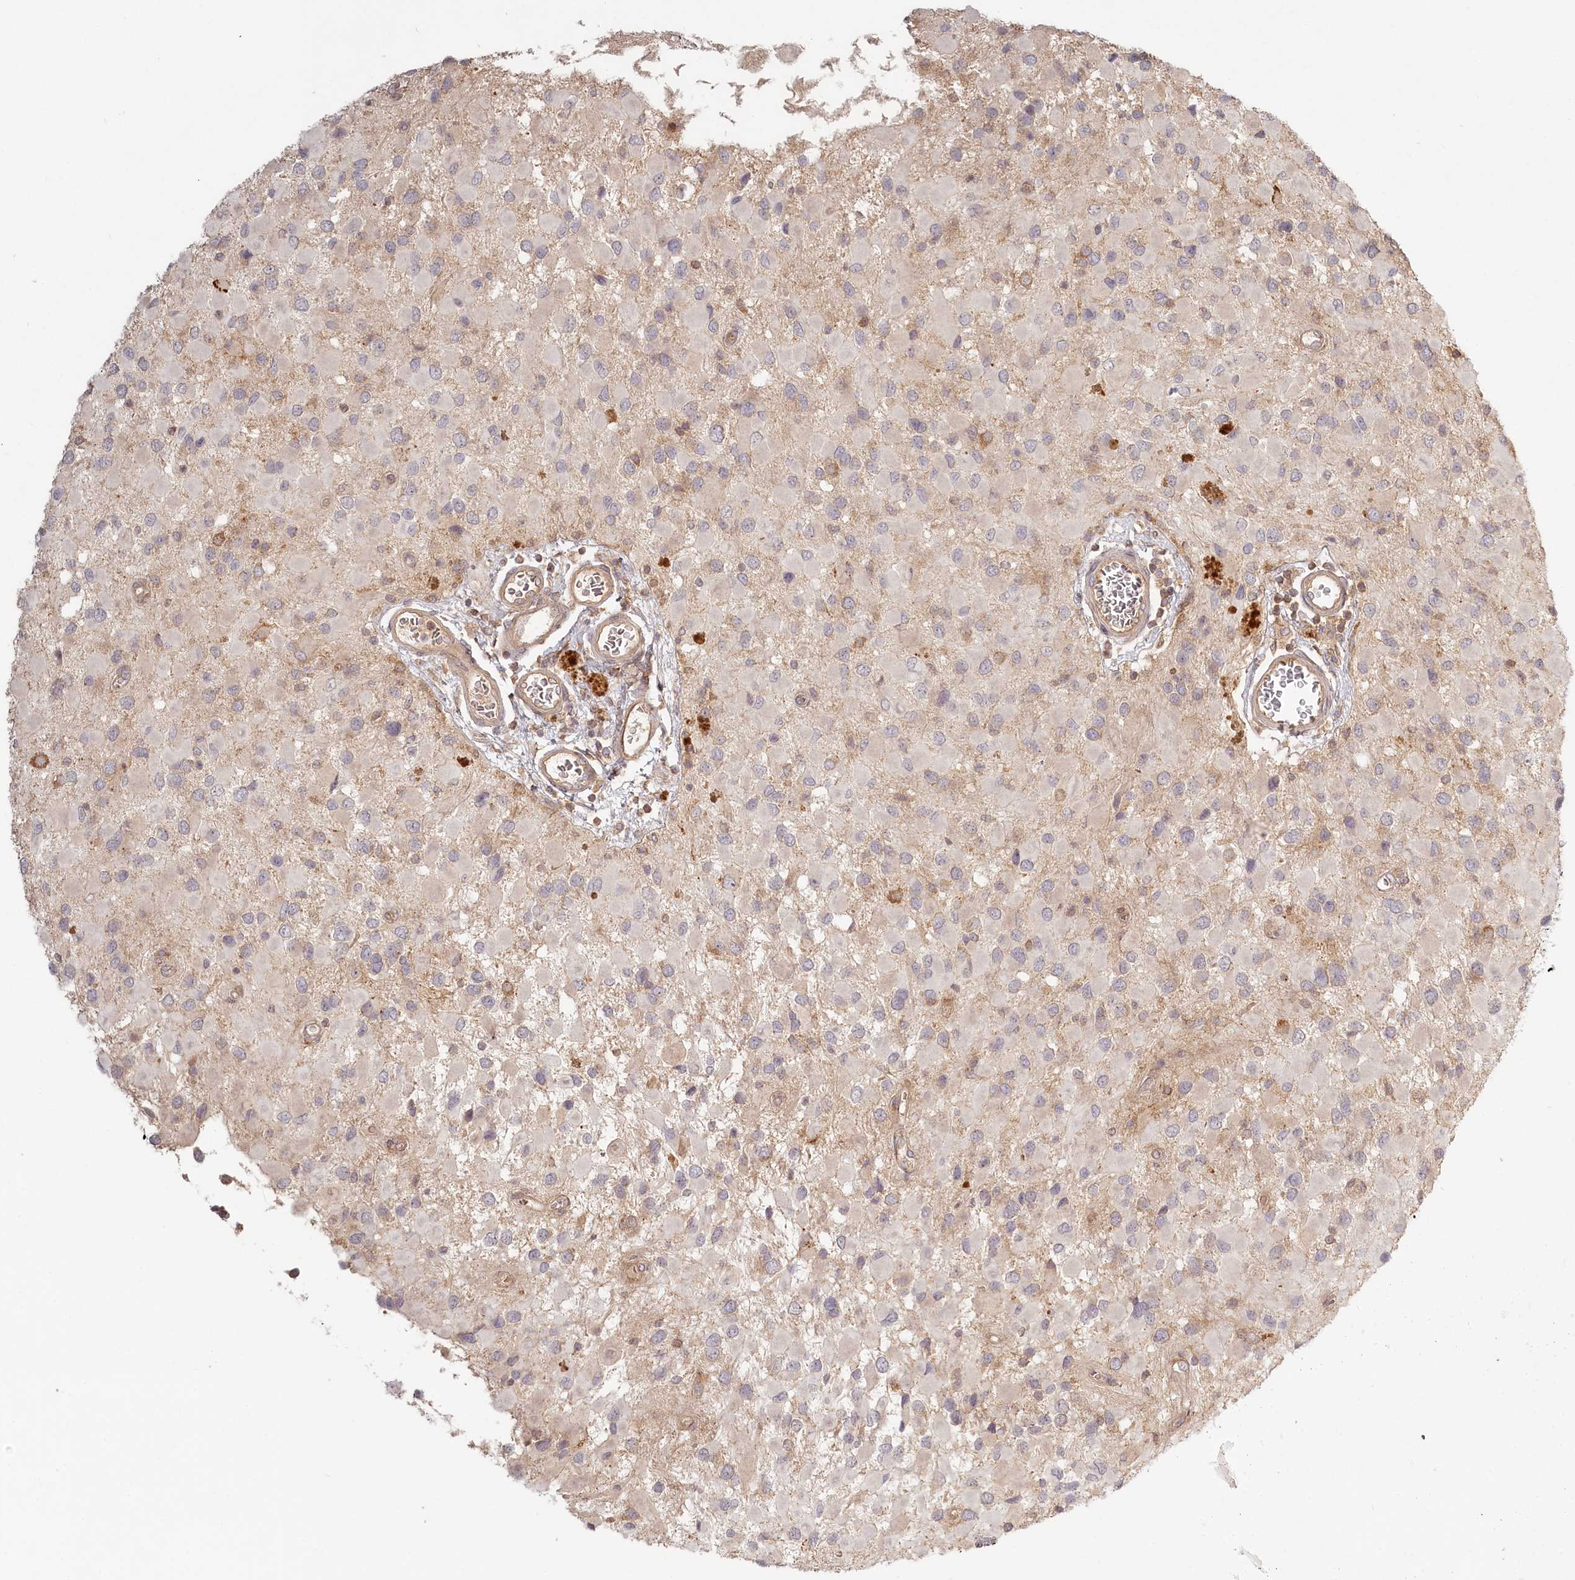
{"staining": {"intensity": "negative", "quantity": "none", "location": "none"}, "tissue": "glioma", "cell_type": "Tumor cells", "image_type": "cancer", "snomed": [{"axis": "morphology", "description": "Glioma, malignant, High grade"}, {"axis": "topography", "description": "Brain"}], "caption": "IHC of glioma exhibits no staining in tumor cells.", "gene": "TMIE", "patient": {"sex": "male", "age": 53}}